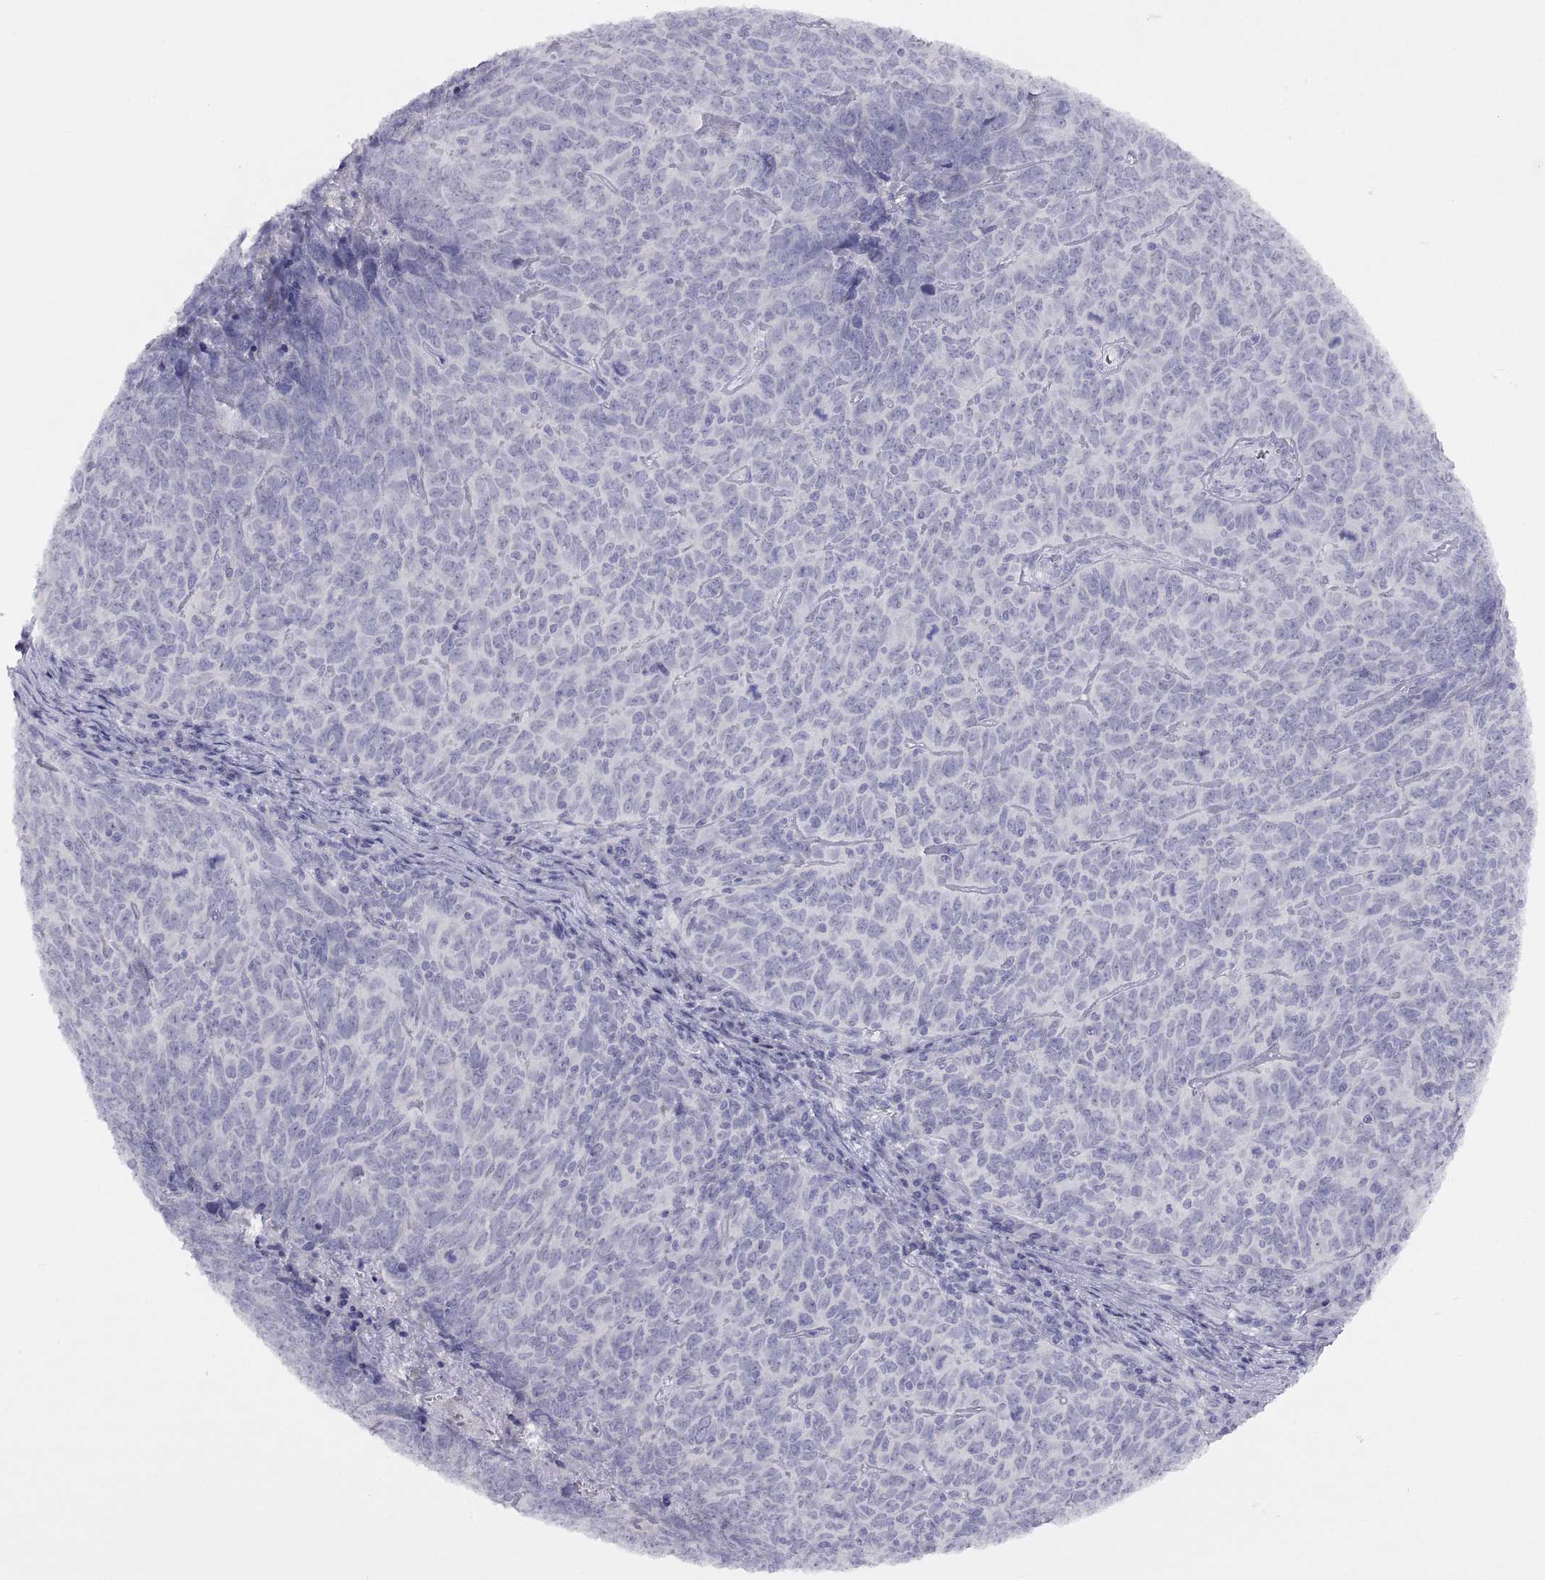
{"staining": {"intensity": "negative", "quantity": "none", "location": "none"}, "tissue": "skin cancer", "cell_type": "Tumor cells", "image_type": "cancer", "snomed": [{"axis": "morphology", "description": "Squamous cell carcinoma, NOS"}, {"axis": "topography", "description": "Skin"}, {"axis": "topography", "description": "Anal"}], "caption": "Image shows no significant protein positivity in tumor cells of skin cancer (squamous cell carcinoma).", "gene": "VSX2", "patient": {"sex": "female", "age": 51}}